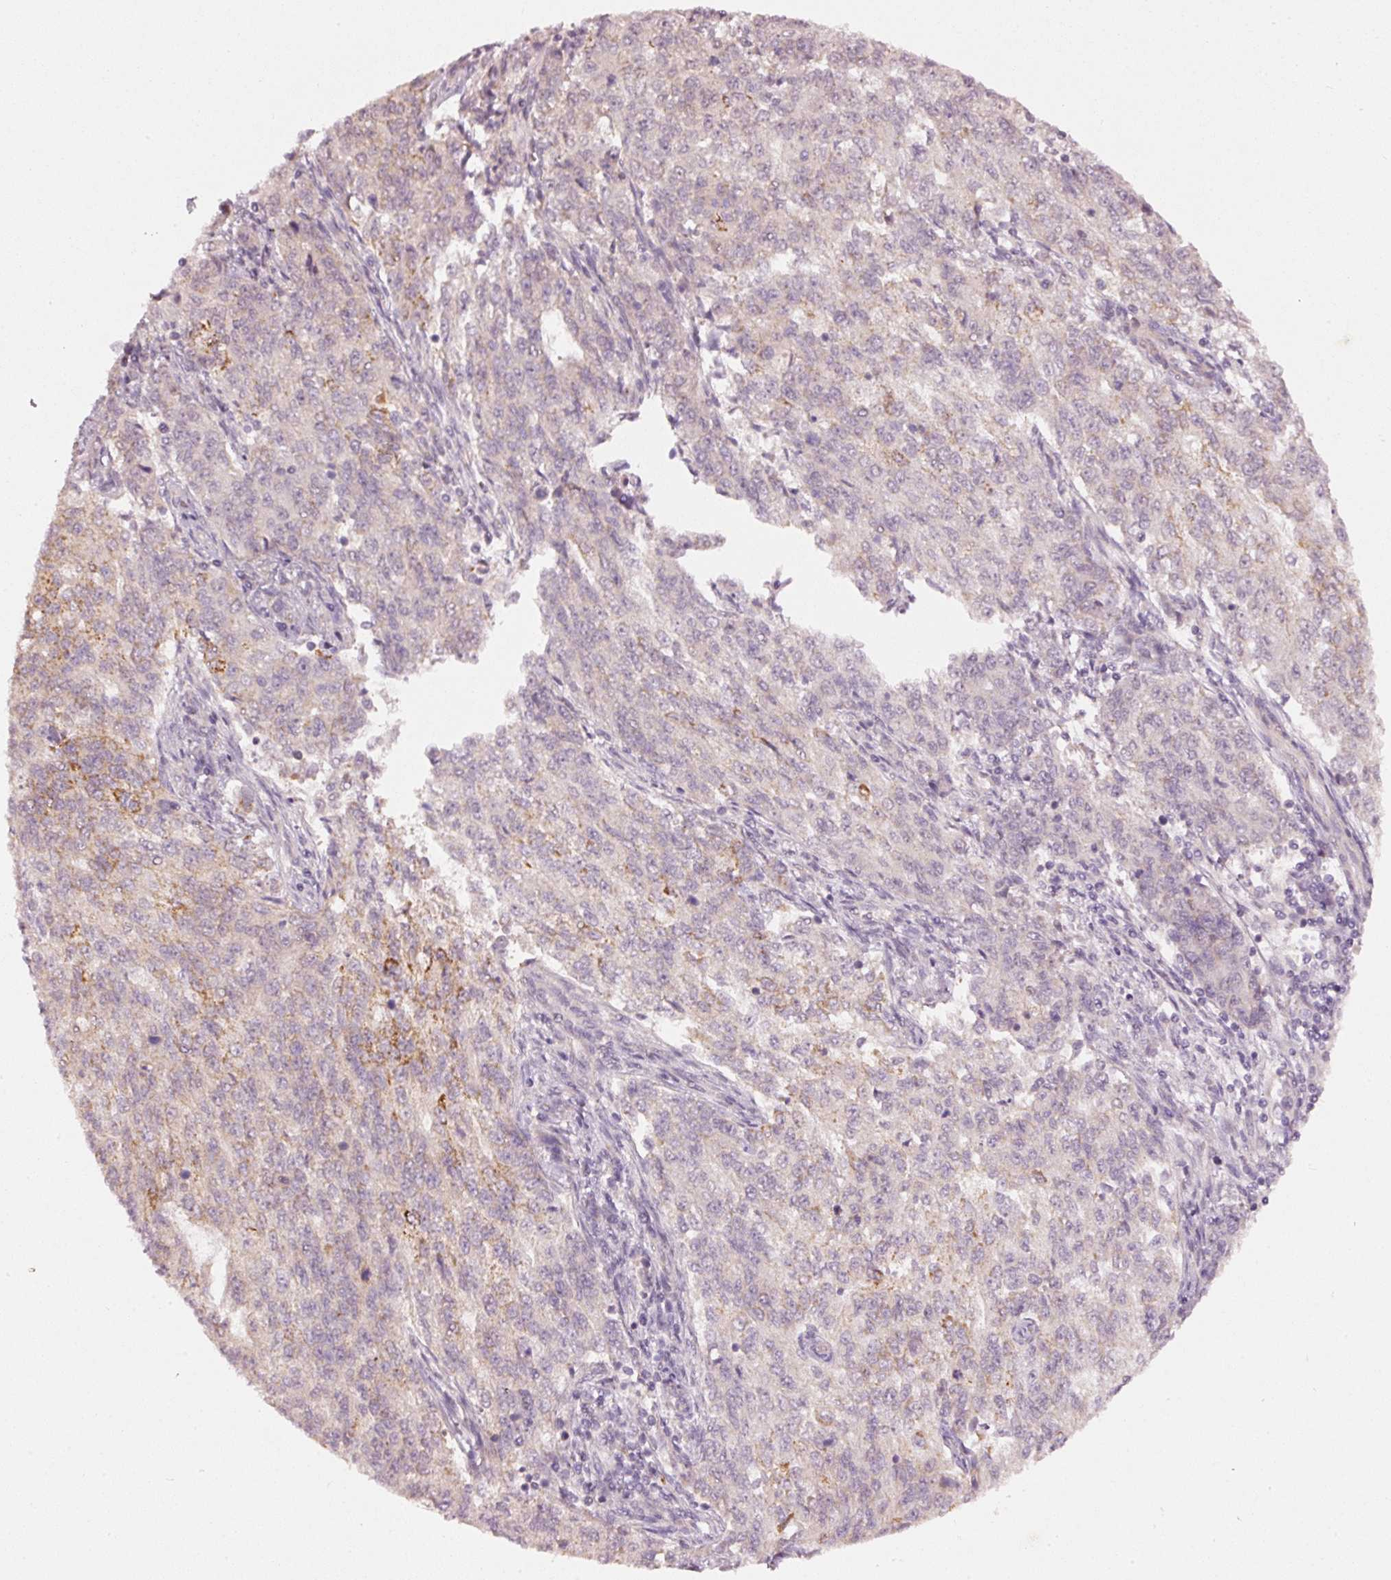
{"staining": {"intensity": "moderate", "quantity": "25%-75%", "location": "cytoplasmic/membranous"}, "tissue": "endometrial cancer", "cell_type": "Tumor cells", "image_type": "cancer", "snomed": [{"axis": "morphology", "description": "Adenocarcinoma, NOS"}, {"axis": "topography", "description": "Endometrium"}], "caption": "IHC staining of endometrial cancer (adenocarcinoma), which exhibits medium levels of moderate cytoplasmic/membranous staining in approximately 25%-75% of tumor cells indicating moderate cytoplasmic/membranous protein positivity. The staining was performed using DAB (3,3'-diaminobenzidine) (brown) for protein detection and nuclei were counterstained in hematoxylin (blue).", "gene": "ARHGAP22", "patient": {"sex": "female", "age": 50}}